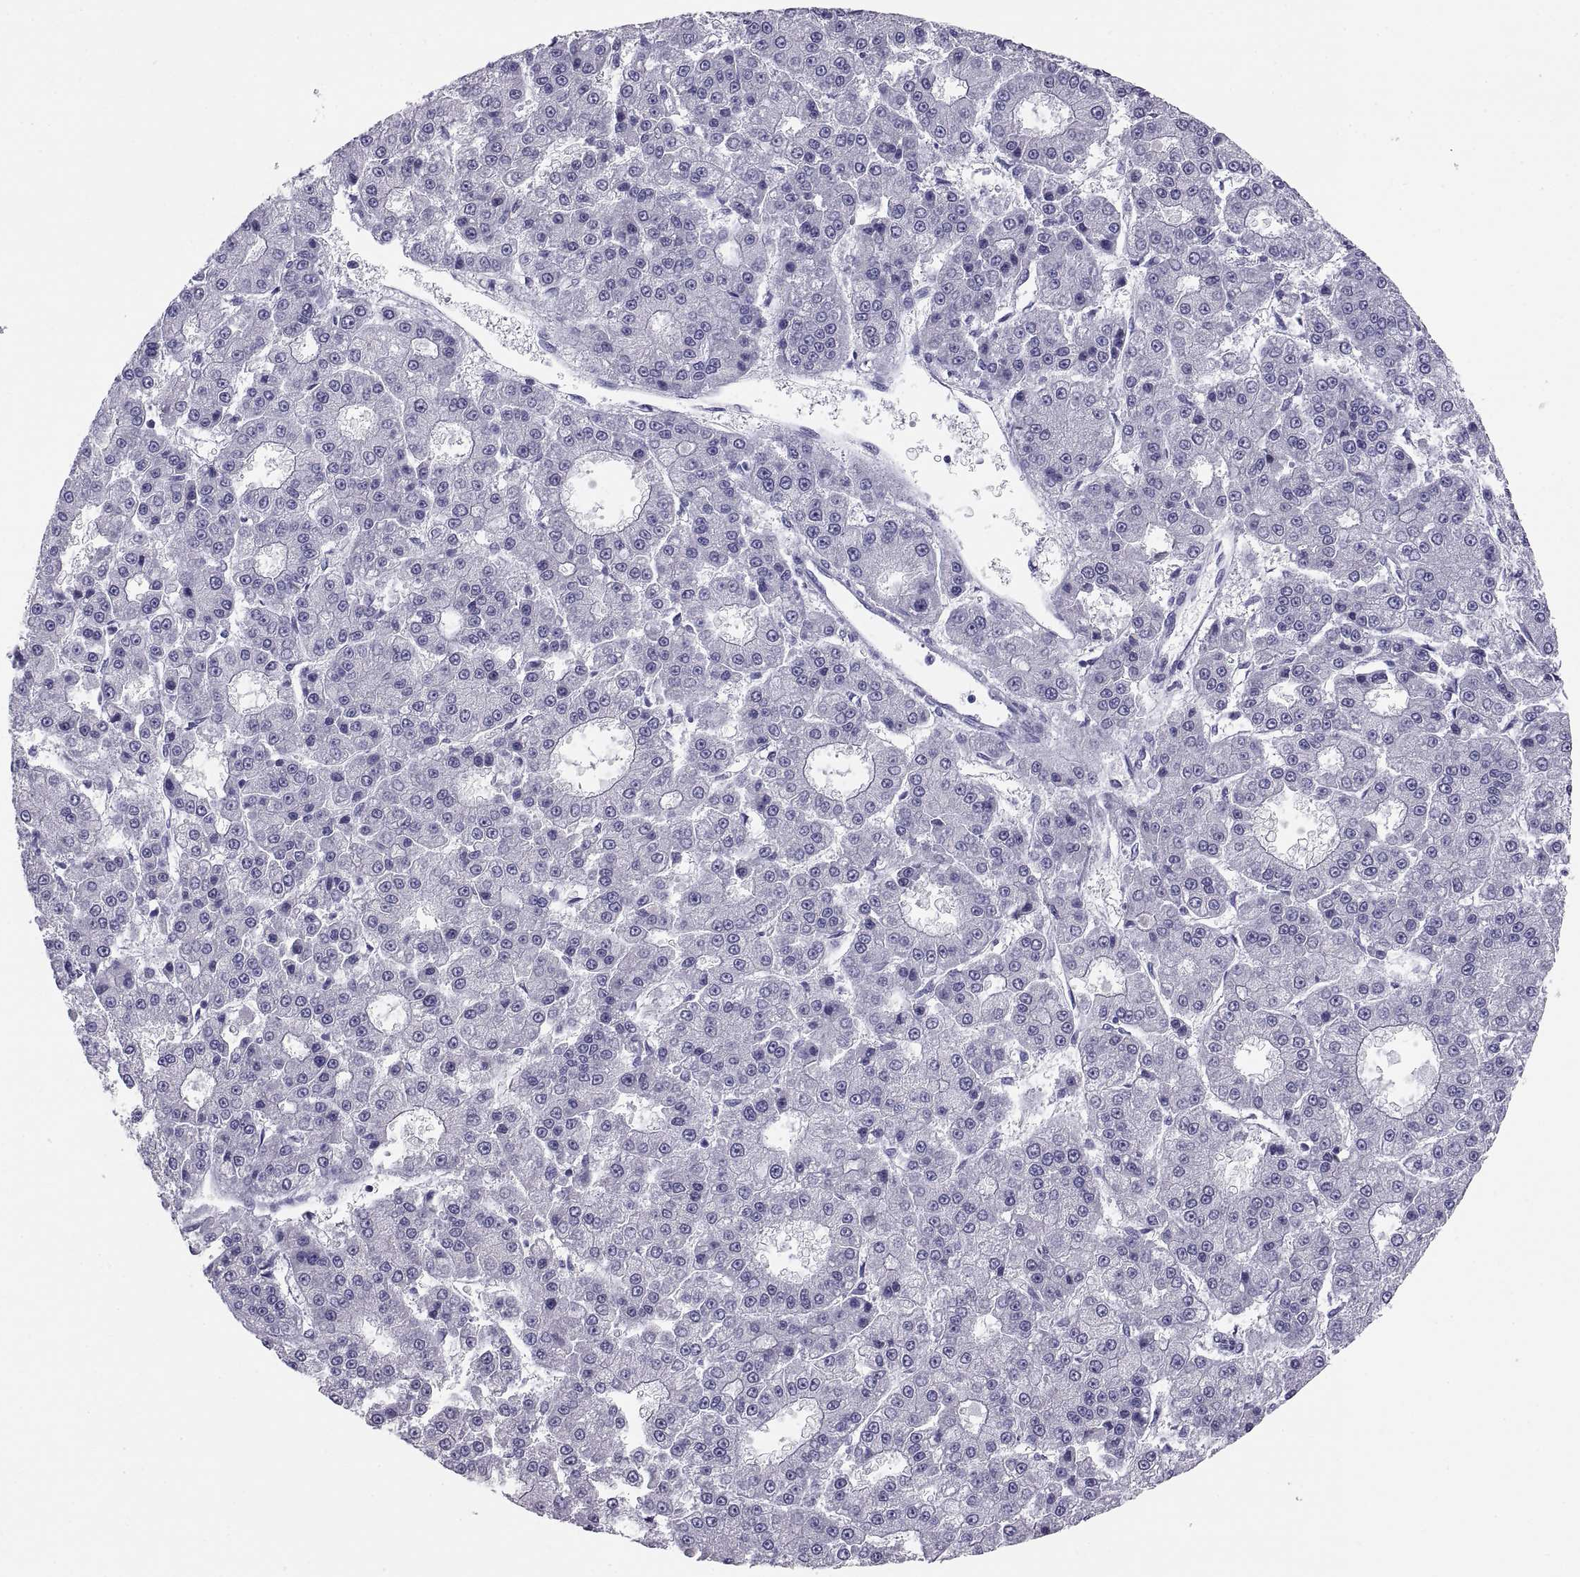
{"staining": {"intensity": "negative", "quantity": "none", "location": "none"}, "tissue": "liver cancer", "cell_type": "Tumor cells", "image_type": "cancer", "snomed": [{"axis": "morphology", "description": "Carcinoma, Hepatocellular, NOS"}, {"axis": "topography", "description": "Liver"}], "caption": "A histopathology image of liver cancer (hepatocellular carcinoma) stained for a protein exhibits no brown staining in tumor cells. (Brightfield microscopy of DAB (3,3'-diaminobenzidine) IHC at high magnification).", "gene": "TEX13A", "patient": {"sex": "male", "age": 70}}